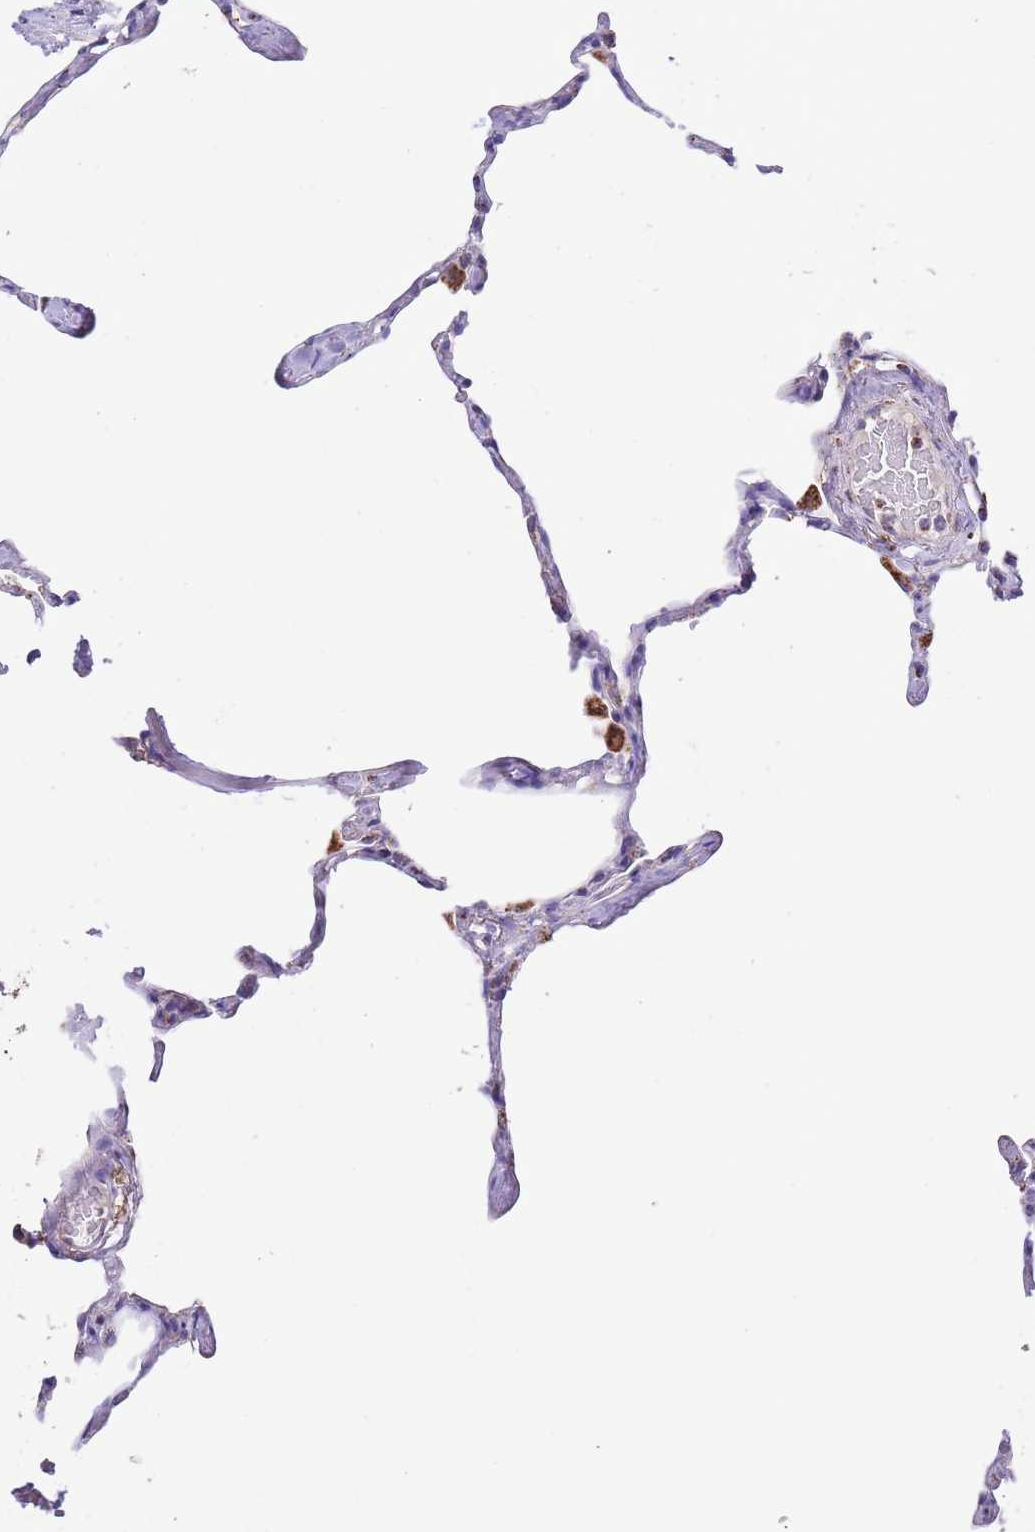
{"staining": {"intensity": "weak", "quantity": "<25%", "location": "cytoplasmic/membranous"}, "tissue": "lung", "cell_type": "Alveolar cells", "image_type": "normal", "snomed": [{"axis": "morphology", "description": "Normal tissue, NOS"}, {"axis": "topography", "description": "Lung"}], "caption": "A high-resolution micrograph shows immunohistochemistry staining of benign lung, which exhibits no significant positivity in alveolar cells.", "gene": "TEKTIP1", "patient": {"sex": "male", "age": 65}}